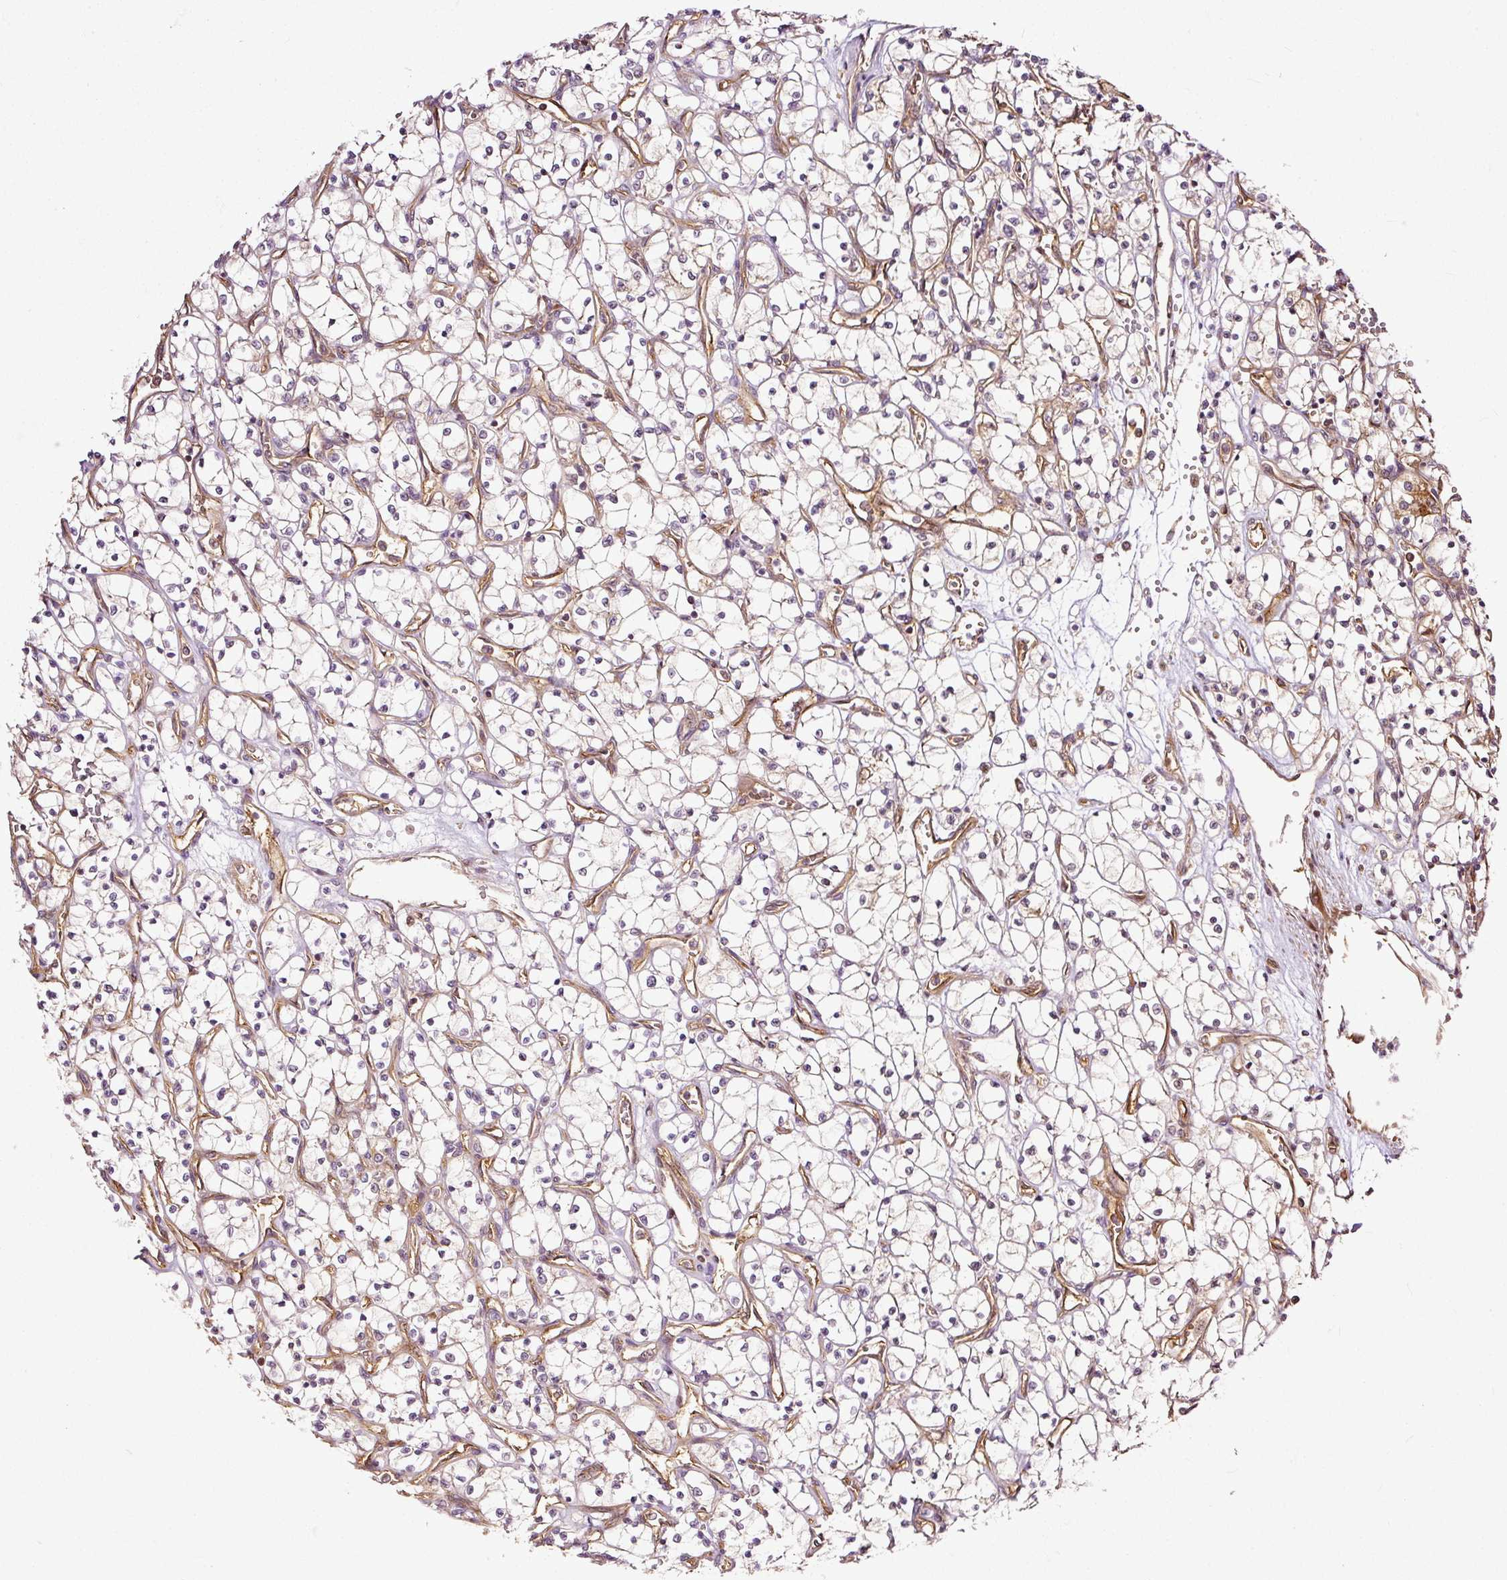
{"staining": {"intensity": "negative", "quantity": "none", "location": "none"}, "tissue": "renal cancer", "cell_type": "Tumor cells", "image_type": "cancer", "snomed": [{"axis": "morphology", "description": "Adenocarcinoma, NOS"}, {"axis": "topography", "description": "Kidney"}], "caption": "DAB (3,3'-diaminobenzidine) immunohistochemical staining of human renal cancer shows no significant positivity in tumor cells.", "gene": "MIF4GD", "patient": {"sex": "female", "age": 69}}